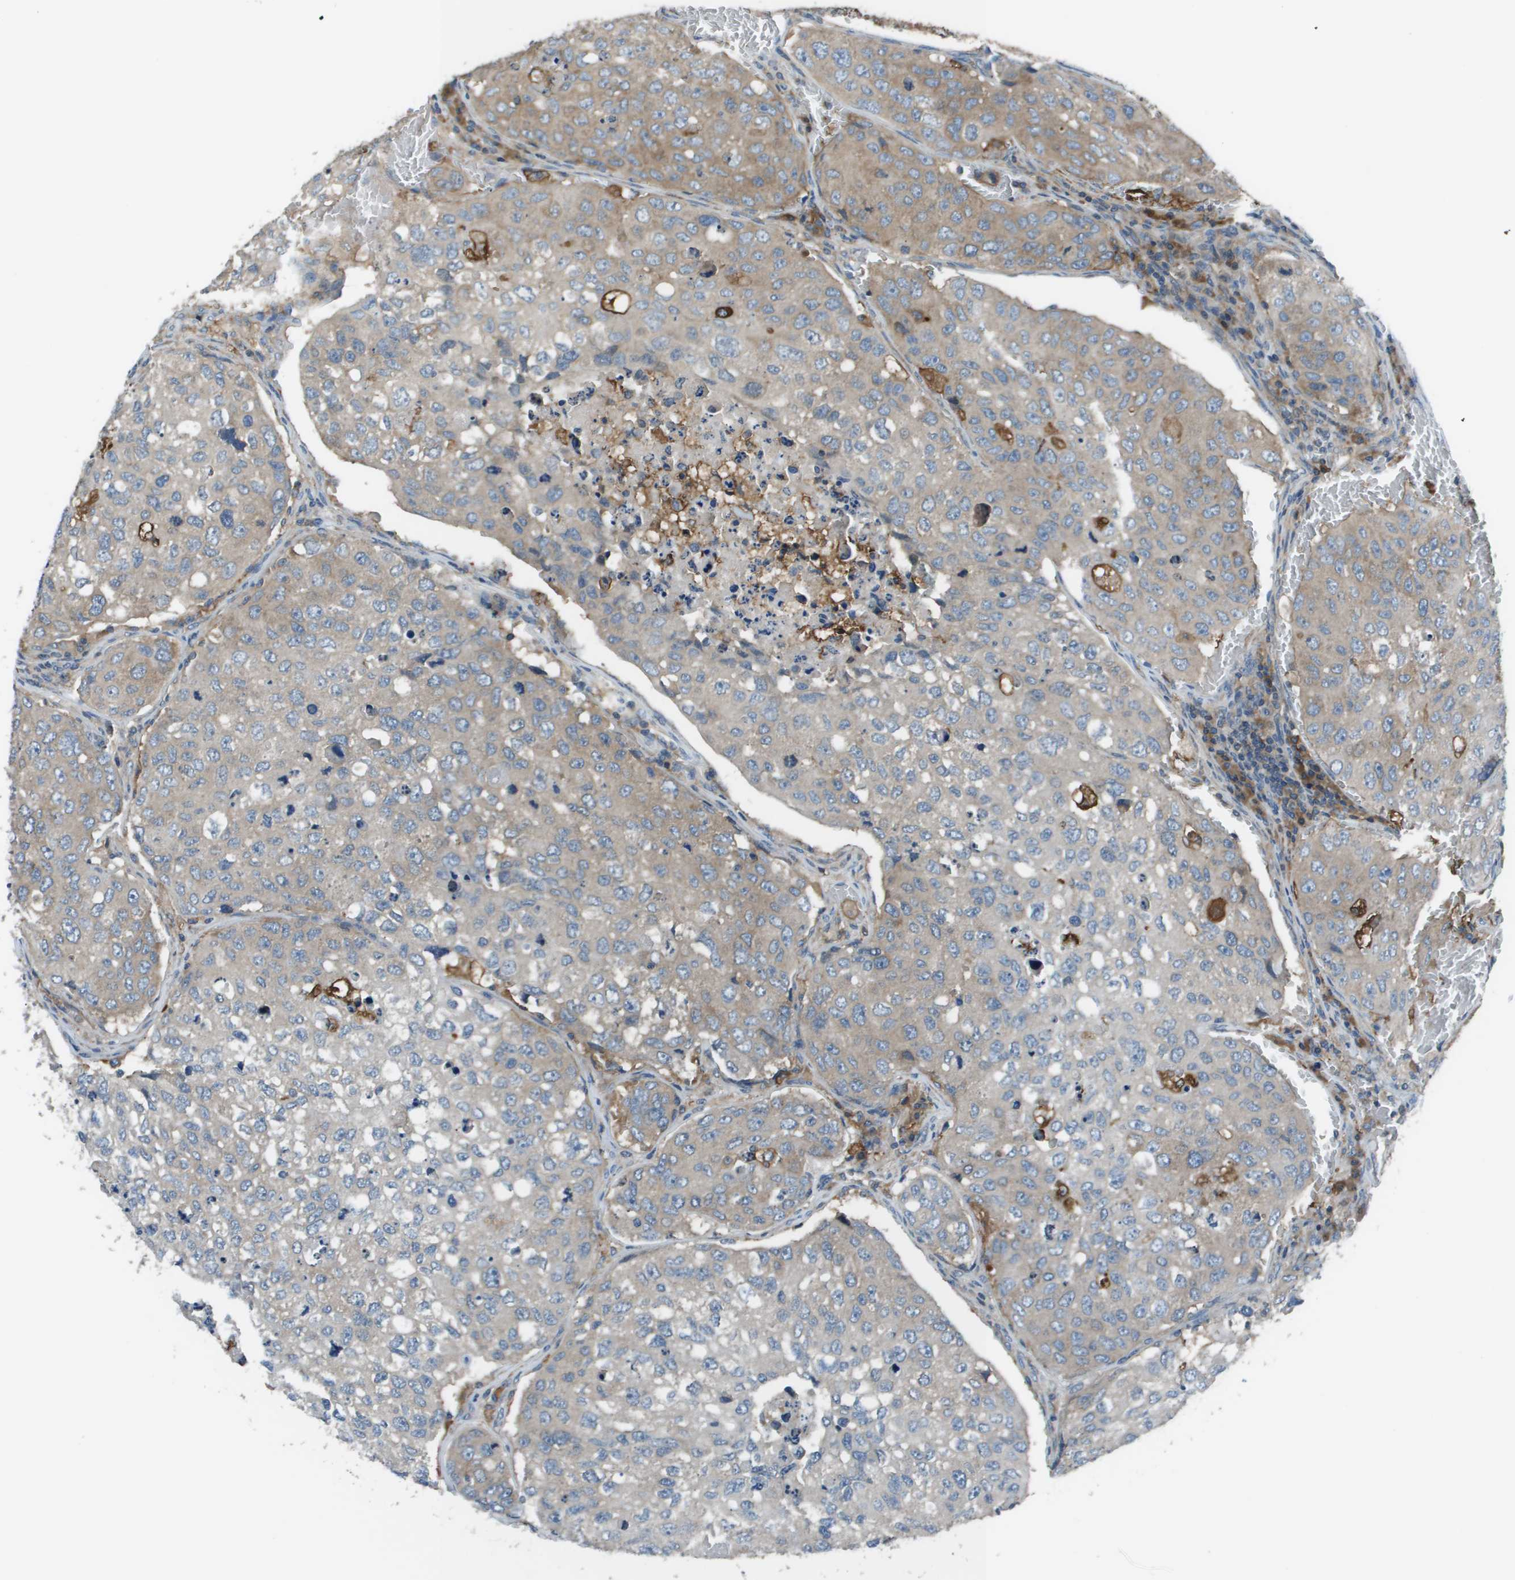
{"staining": {"intensity": "weak", "quantity": "25%-75%", "location": "cytoplasmic/membranous"}, "tissue": "urothelial cancer", "cell_type": "Tumor cells", "image_type": "cancer", "snomed": [{"axis": "morphology", "description": "Urothelial carcinoma, High grade"}, {"axis": "topography", "description": "Lymph node"}, {"axis": "topography", "description": "Urinary bladder"}], "caption": "The histopathology image displays immunohistochemical staining of urothelial cancer. There is weak cytoplasmic/membranous expression is present in about 25%-75% of tumor cells.", "gene": "EIF3B", "patient": {"sex": "male", "age": 51}}